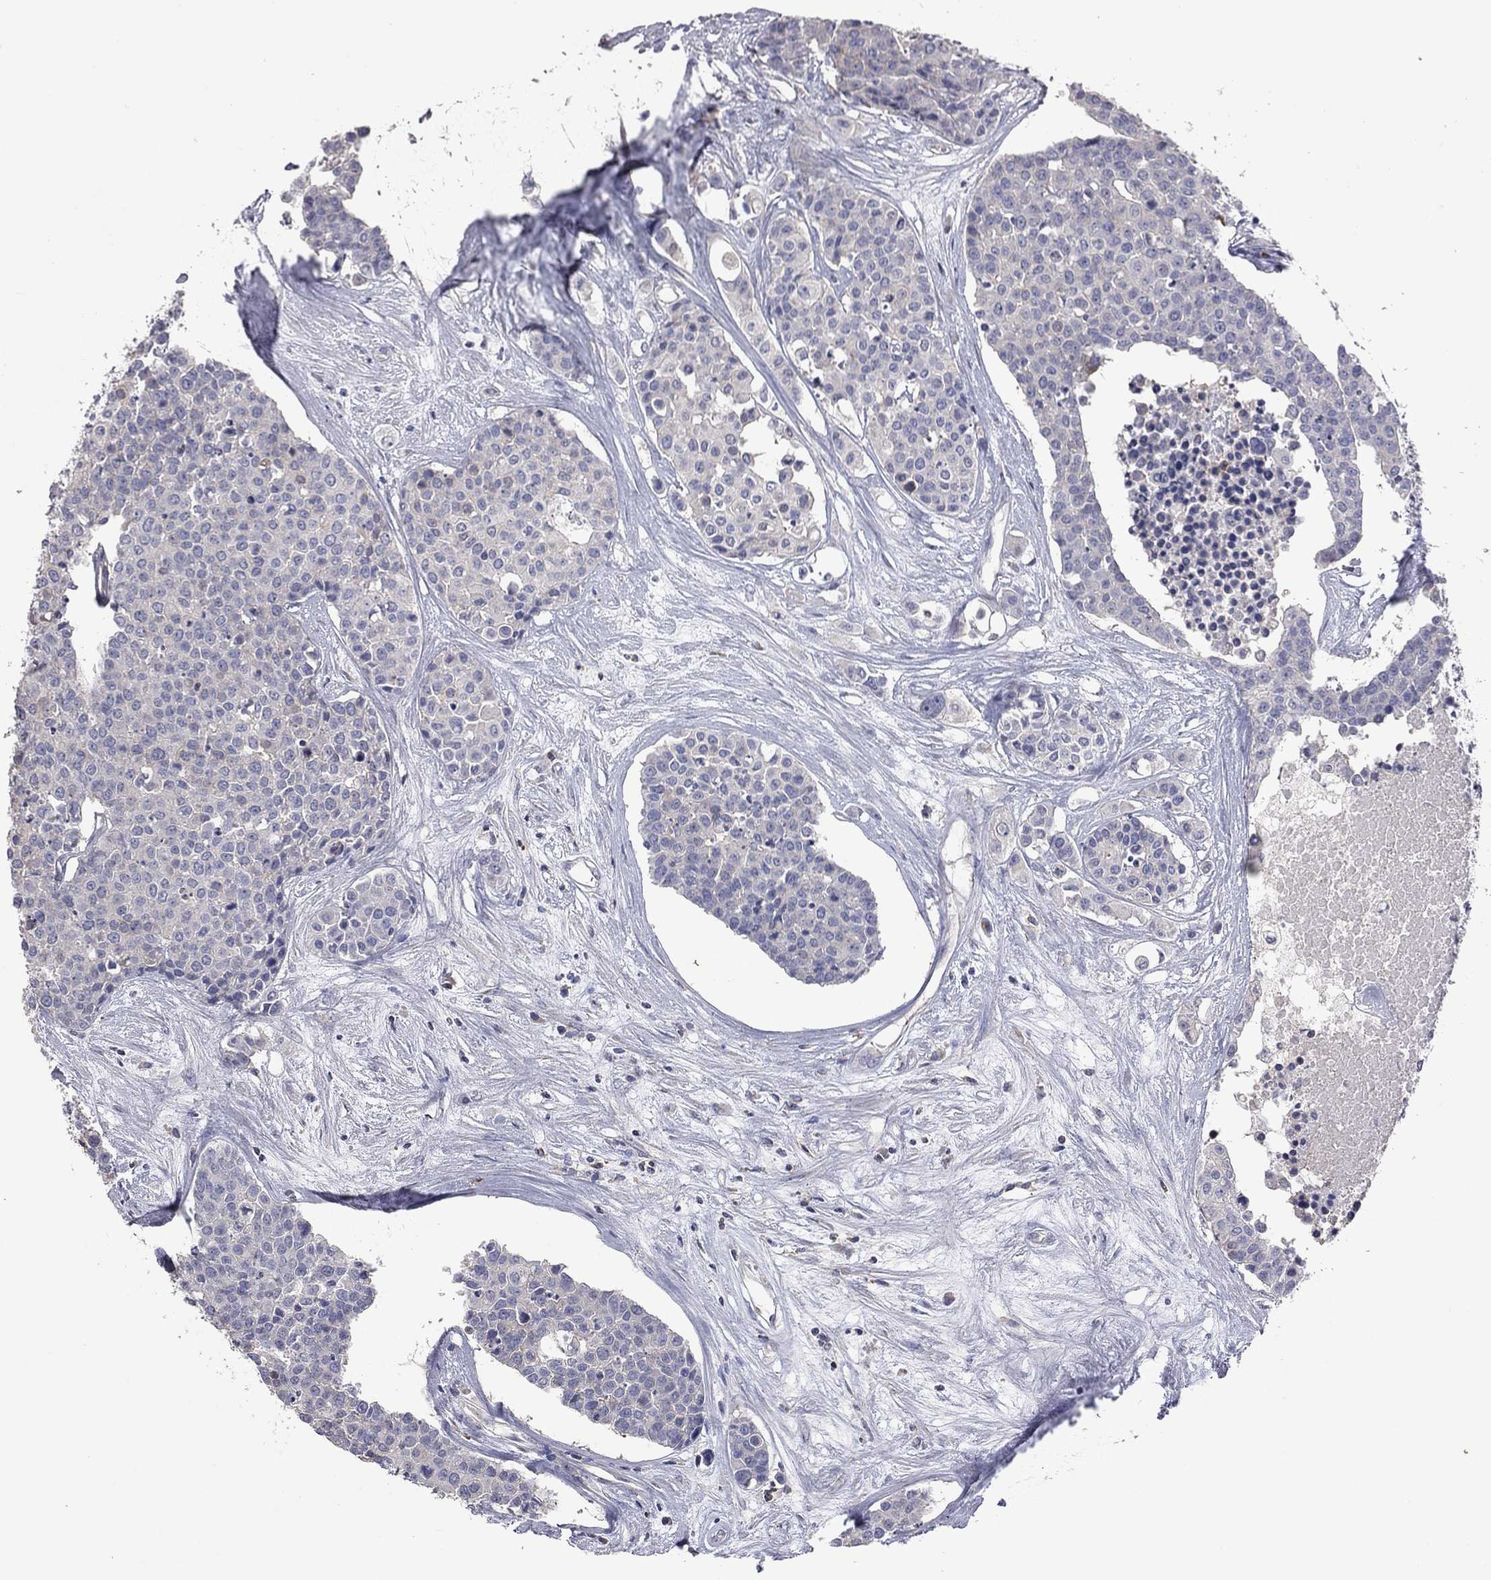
{"staining": {"intensity": "negative", "quantity": "none", "location": "none"}, "tissue": "carcinoid", "cell_type": "Tumor cells", "image_type": "cancer", "snomed": [{"axis": "morphology", "description": "Carcinoid, malignant, NOS"}, {"axis": "topography", "description": "Colon"}], "caption": "Tumor cells are negative for brown protein staining in malignant carcinoid. The staining was performed using DAB to visualize the protein expression in brown, while the nuclei were stained in blue with hematoxylin (Magnification: 20x).", "gene": "IPCEF1", "patient": {"sex": "male", "age": 81}}